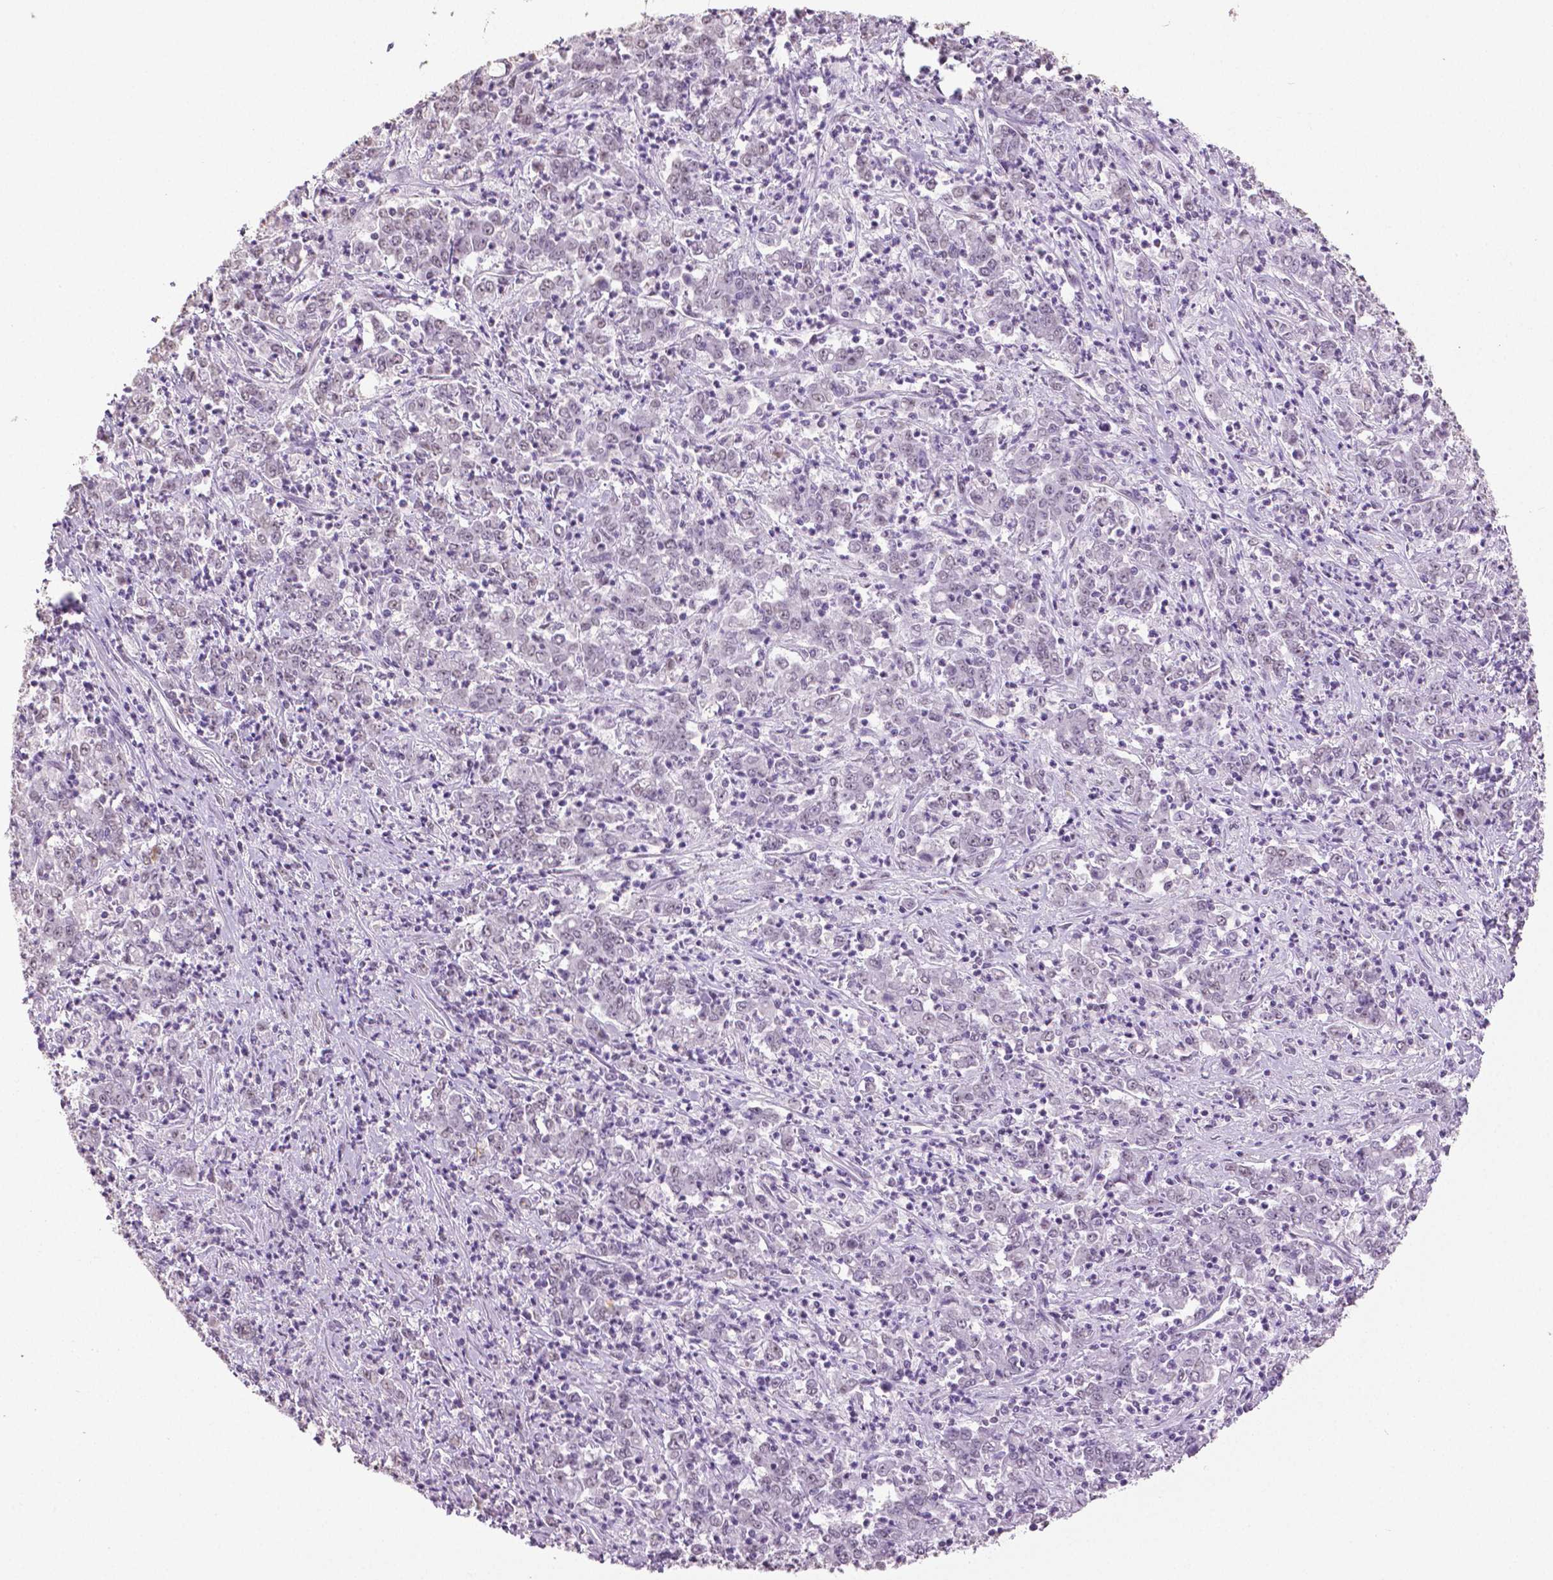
{"staining": {"intensity": "negative", "quantity": "none", "location": "none"}, "tissue": "stomach cancer", "cell_type": "Tumor cells", "image_type": "cancer", "snomed": [{"axis": "morphology", "description": "Adenocarcinoma, NOS"}, {"axis": "topography", "description": "Stomach, lower"}], "caption": "Immunohistochemistry image of neoplastic tissue: stomach cancer stained with DAB demonstrates no significant protein staining in tumor cells. (DAB IHC with hematoxylin counter stain).", "gene": "IGF2BP1", "patient": {"sex": "female", "age": 71}}